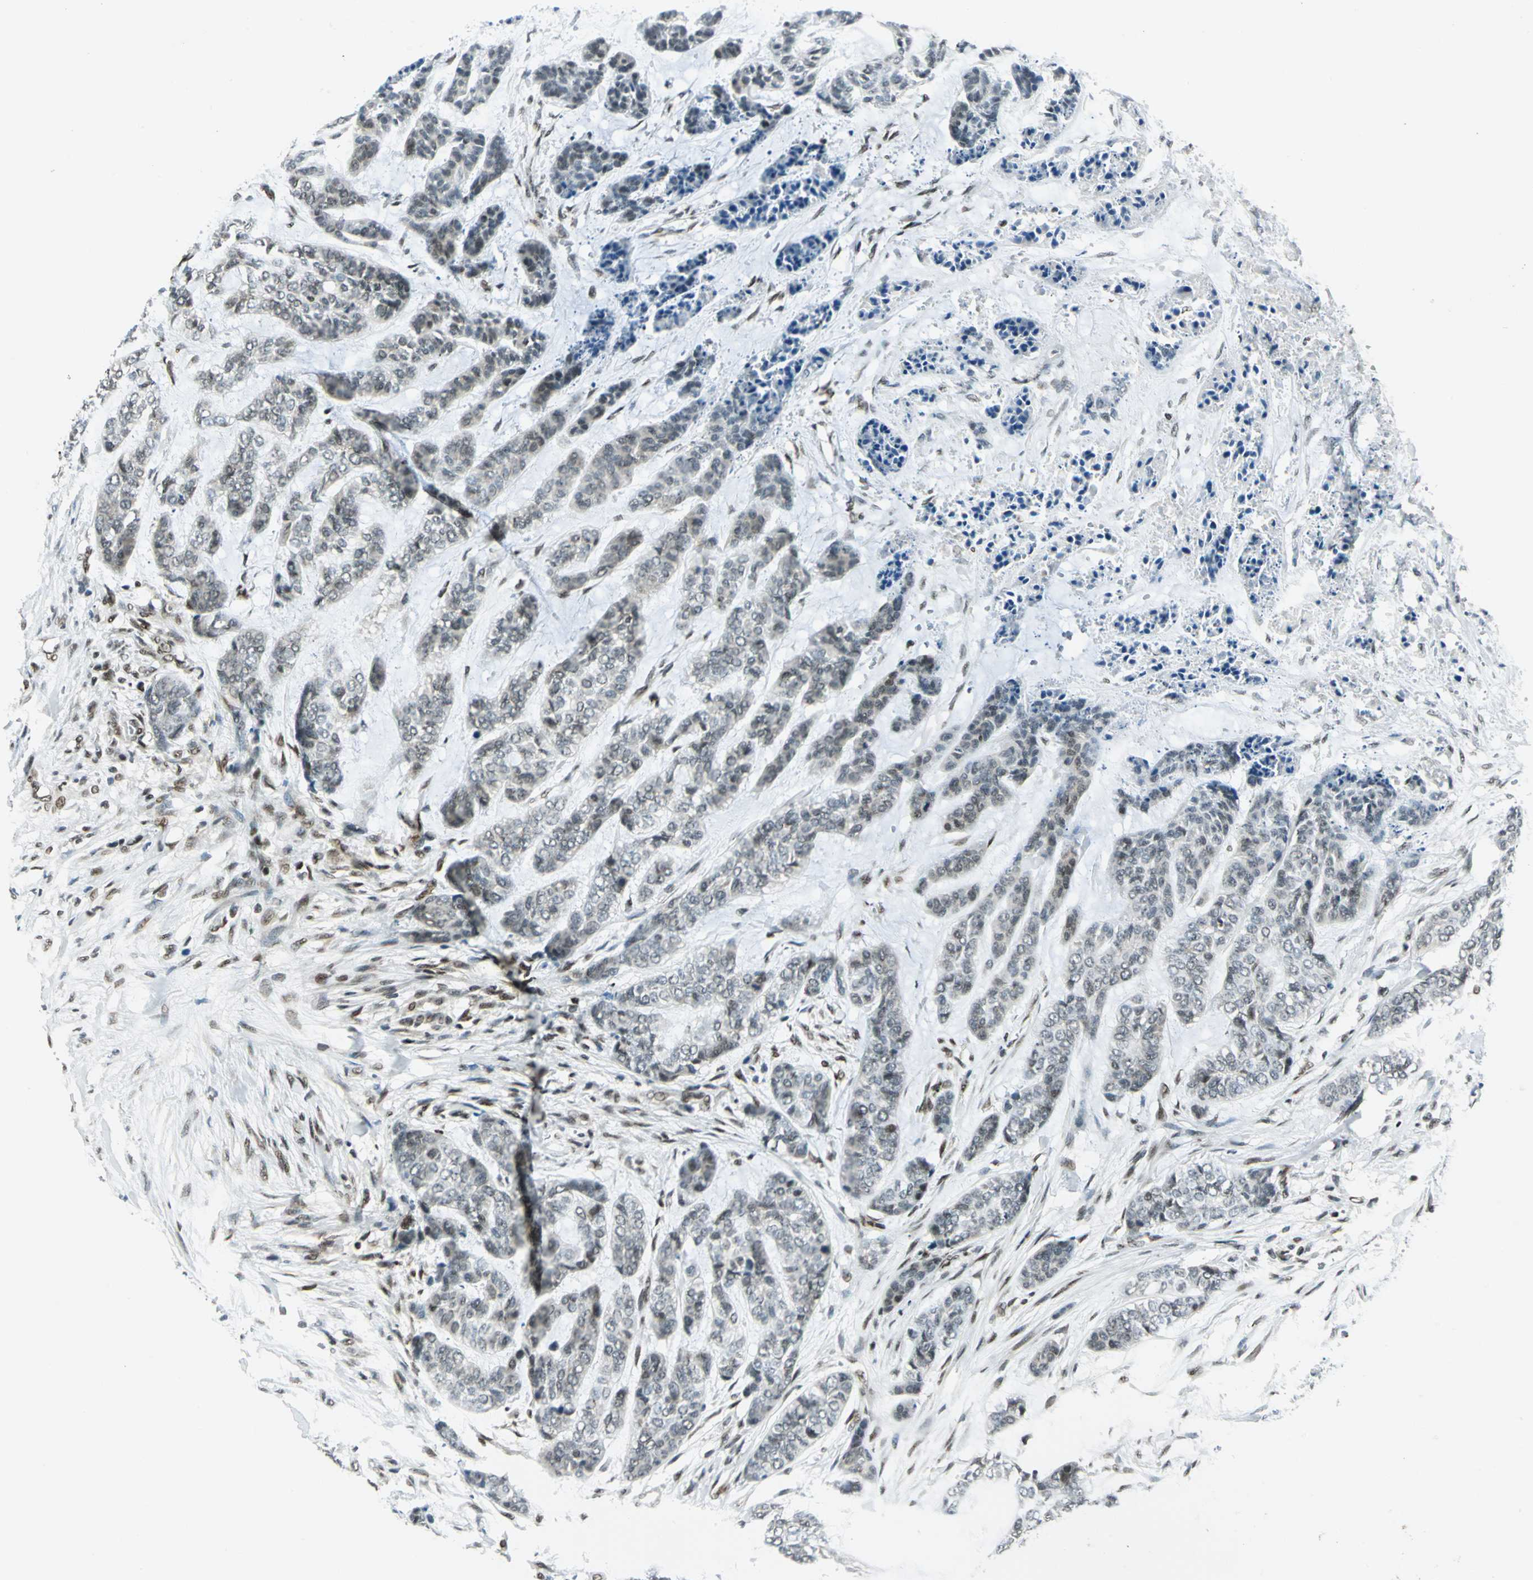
{"staining": {"intensity": "weak", "quantity": "<25%", "location": "cytoplasmic/membranous"}, "tissue": "skin cancer", "cell_type": "Tumor cells", "image_type": "cancer", "snomed": [{"axis": "morphology", "description": "Basal cell carcinoma"}, {"axis": "topography", "description": "Skin"}], "caption": "A high-resolution micrograph shows IHC staining of skin basal cell carcinoma, which demonstrates no significant positivity in tumor cells. Nuclei are stained in blue.", "gene": "RAD17", "patient": {"sex": "female", "age": 64}}